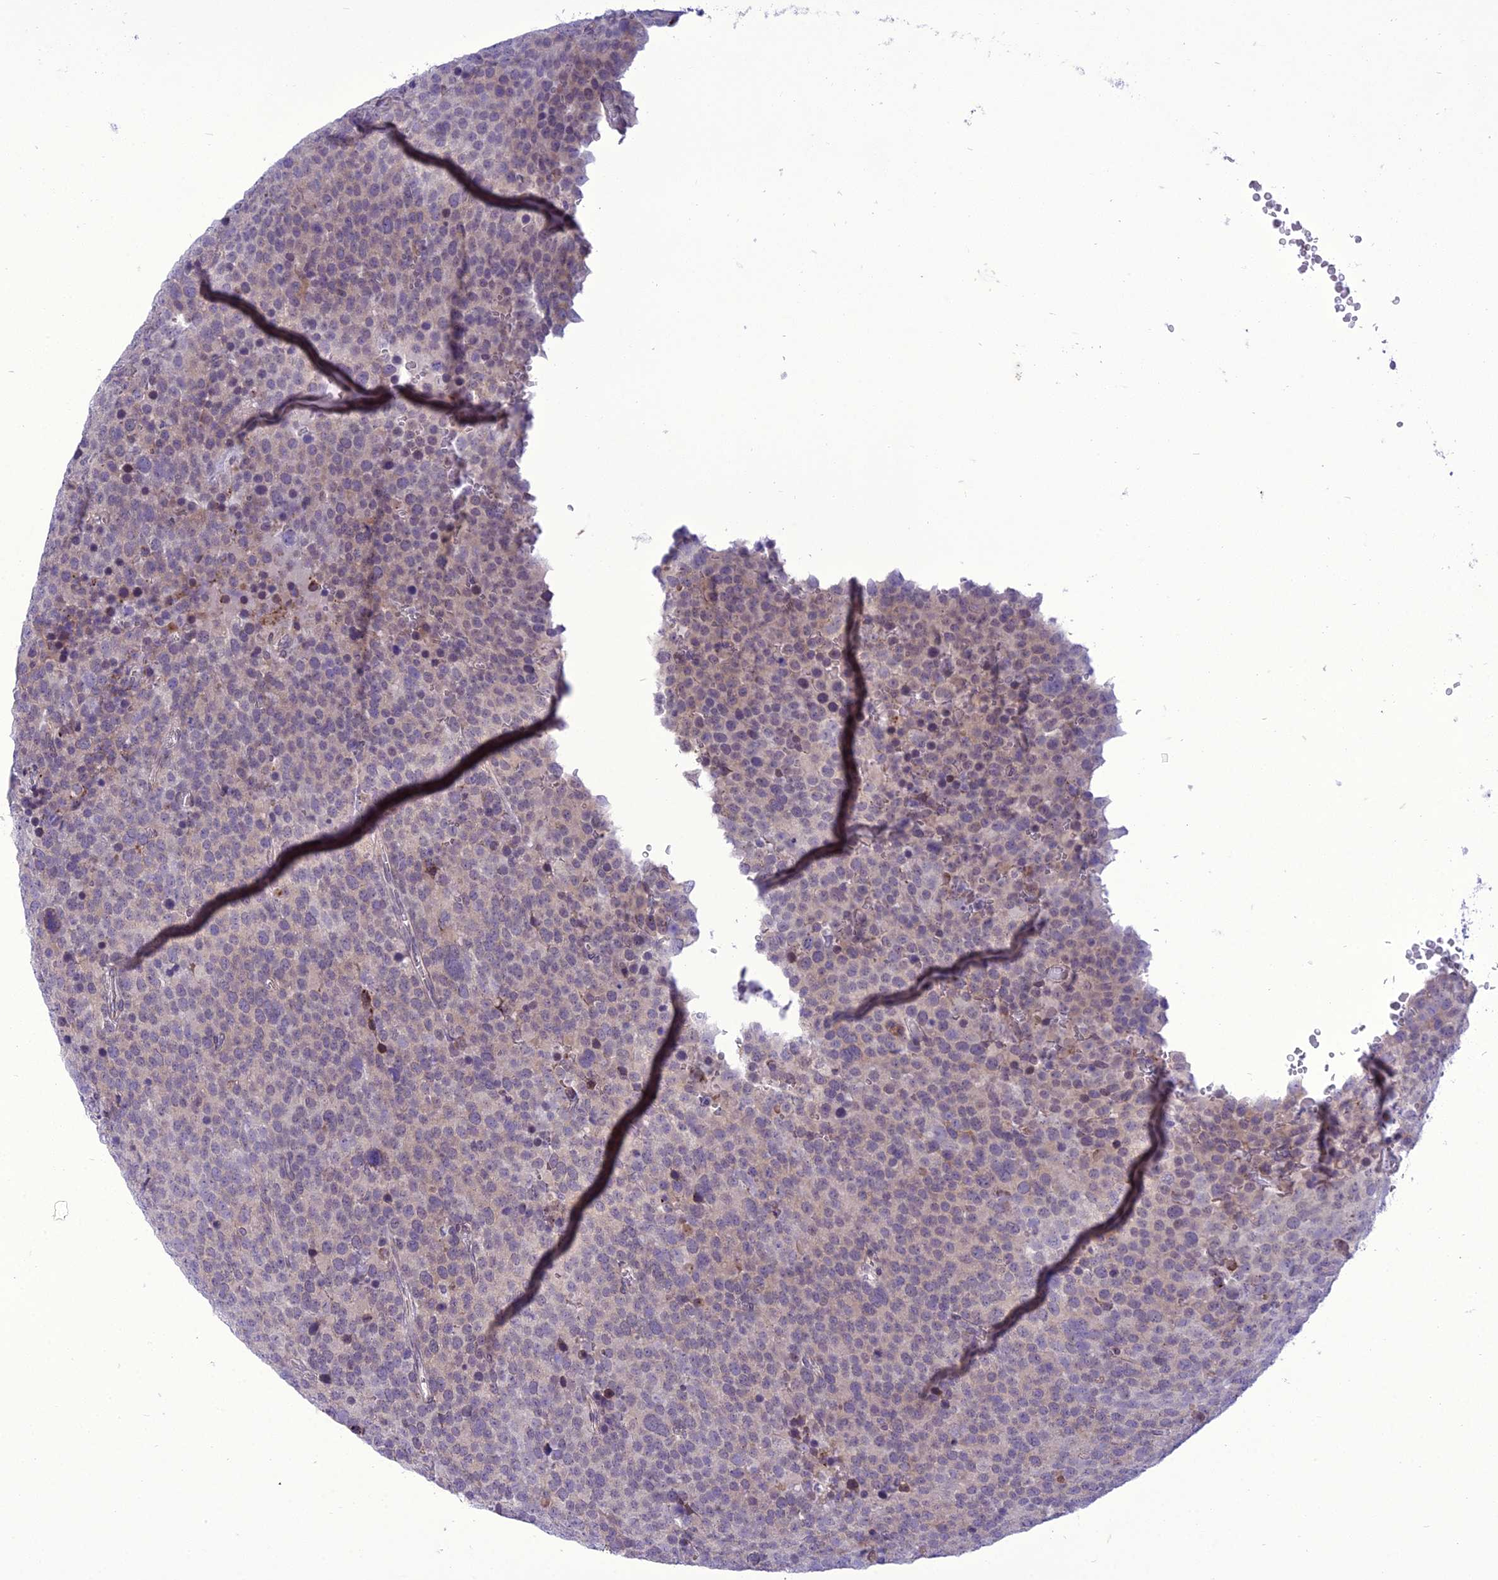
{"staining": {"intensity": "weak", "quantity": "<25%", "location": "cytoplasmic/membranous"}, "tissue": "testis cancer", "cell_type": "Tumor cells", "image_type": "cancer", "snomed": [{"axis": "morphology", "description": "Seminoma, NOS"}, {"axis": "topography", "description": "Testis"}], "caption": "This is an immunohistochemistry histopathology image of human testis seminoma. There is no expression in tumor cells.", "gene": "NEURL2", "patient": {"sex": "male", "age": 71}}